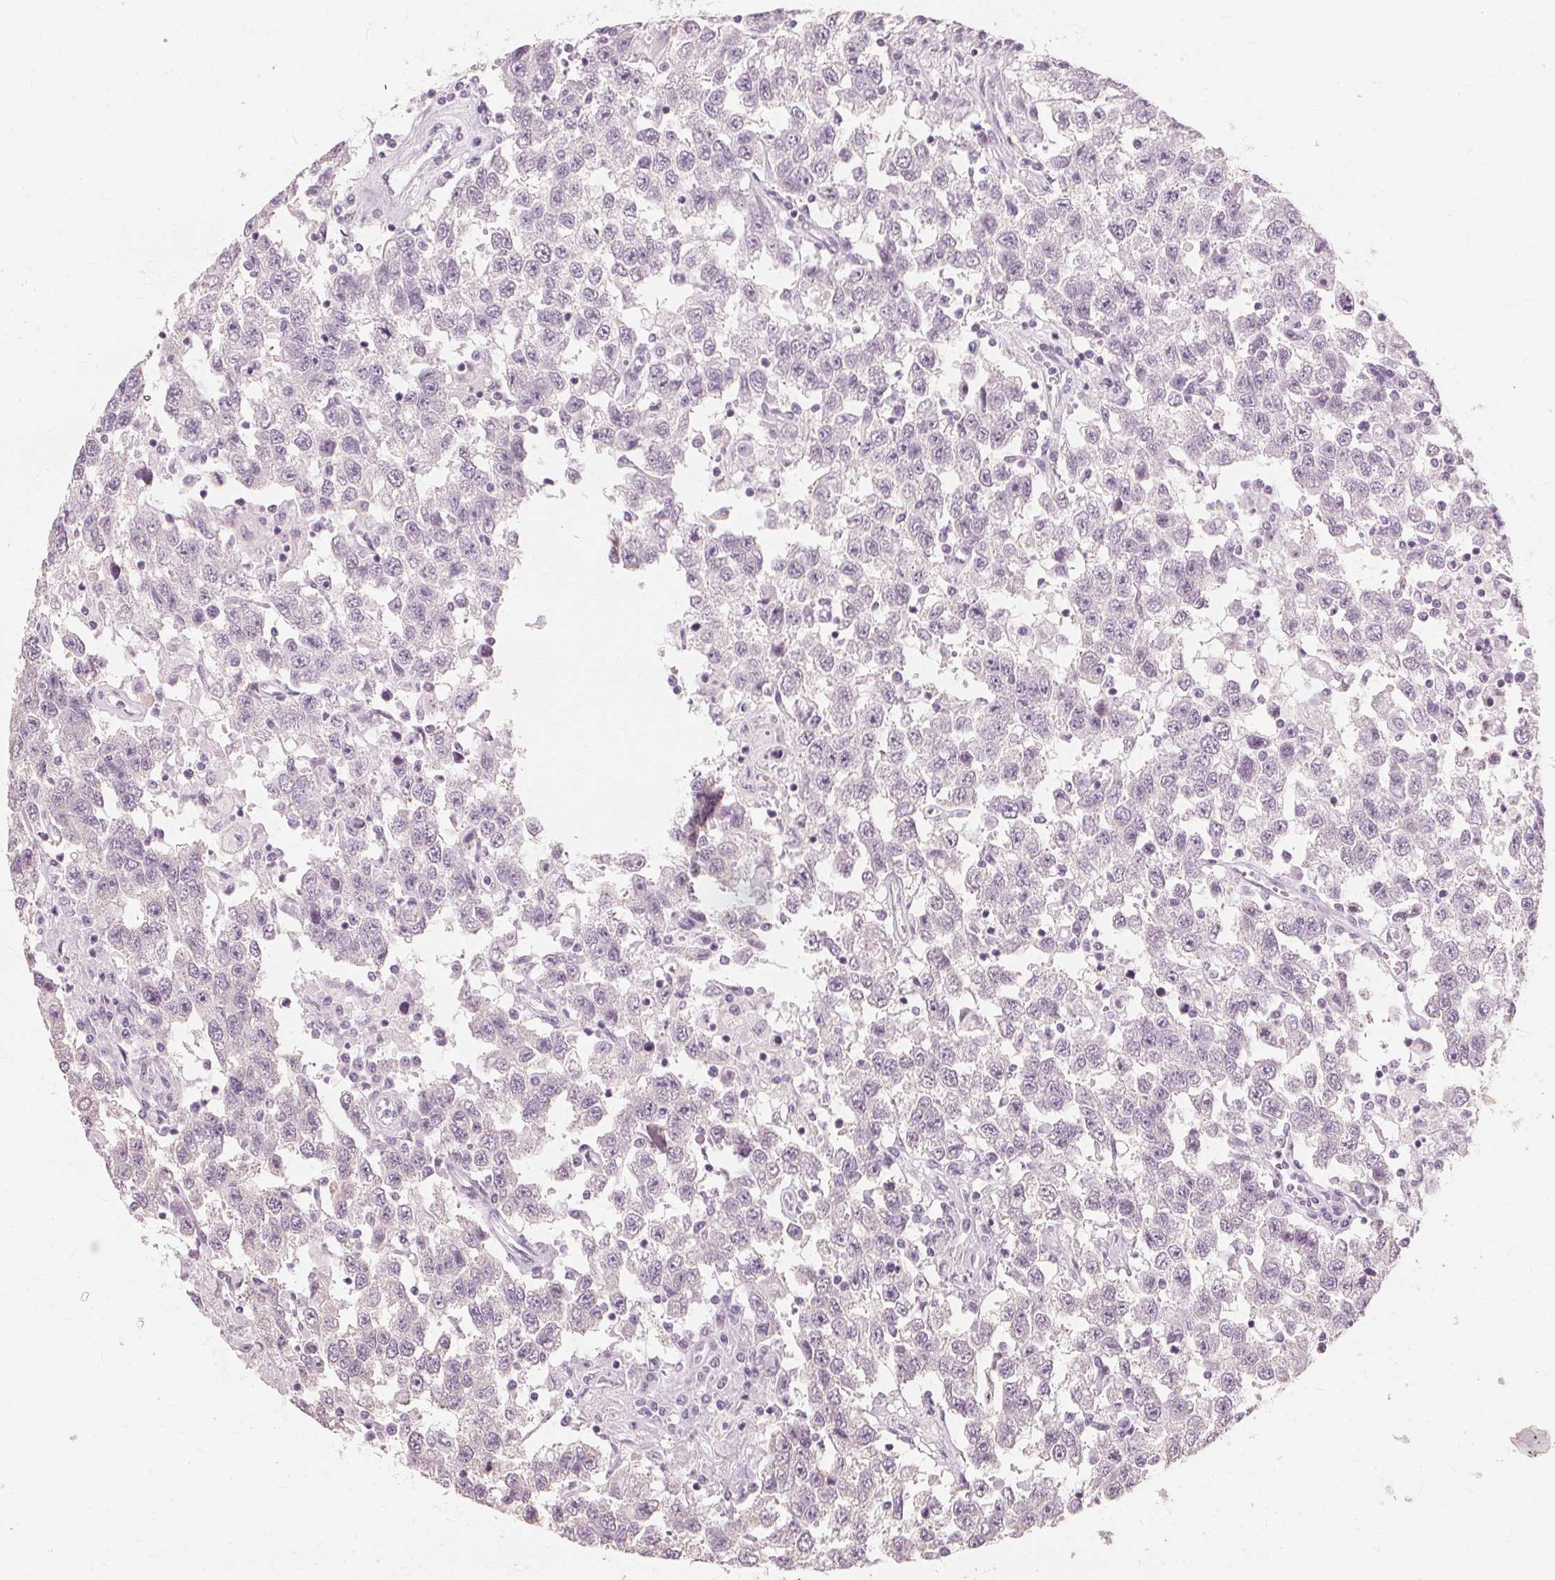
{"staining": {"intensity": "negative", "quantity": "none", "location": "none"}, "tissue": "testis cancer", "cell_type": "Tumor cells", "image_type": "cancer", "snomed": [{"axis": "morphology", "description": "Seminoma, NOS"}, {"axis": "topography", "description": "Testis"}], "caption": "Immunohistochemistry photomicrograph of testis cancer stained for a protein (brown), which shows no expression in tumor cells.", "gene": "MUC12", "patient": {"sex": "male", "age": 41}}